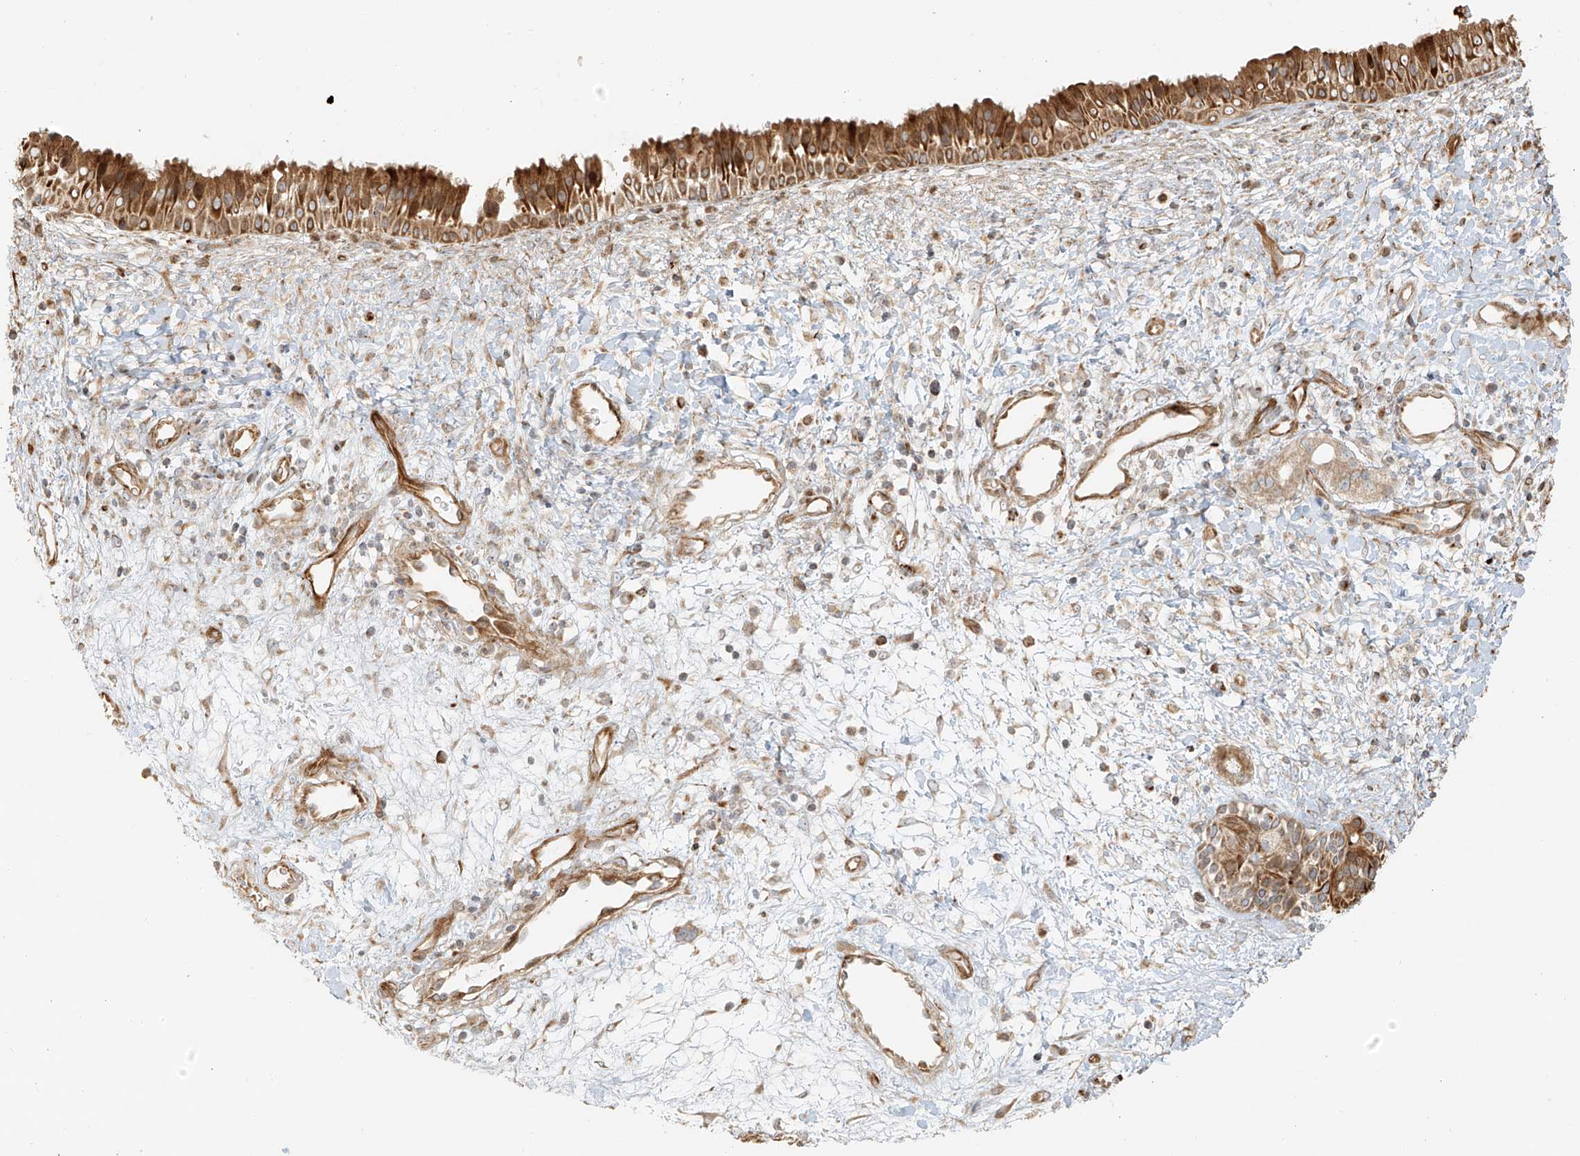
{"staining": {"intensity": "strong", "quantity": ">75%", "location": "cytoplasmic/membranous"}, "tissue": "nasopharynx", "cell_type": "Respiratory epithelial cells", "image_type": "normal", "snomed": [{"axis": "morphology", "description": "Normal tissue, NOS"}, {"axis": "topography", "description": "Nasopharynx"}], "caption": "DAB immunohistochemical staining of unremarkable nasopharynx exhibits strong cytoplasmic/membranous protein staining in about >75% of respiratory epithelial cells.", "gene": "MIPEP", "patient": {"sex": "male", "age": 22}}